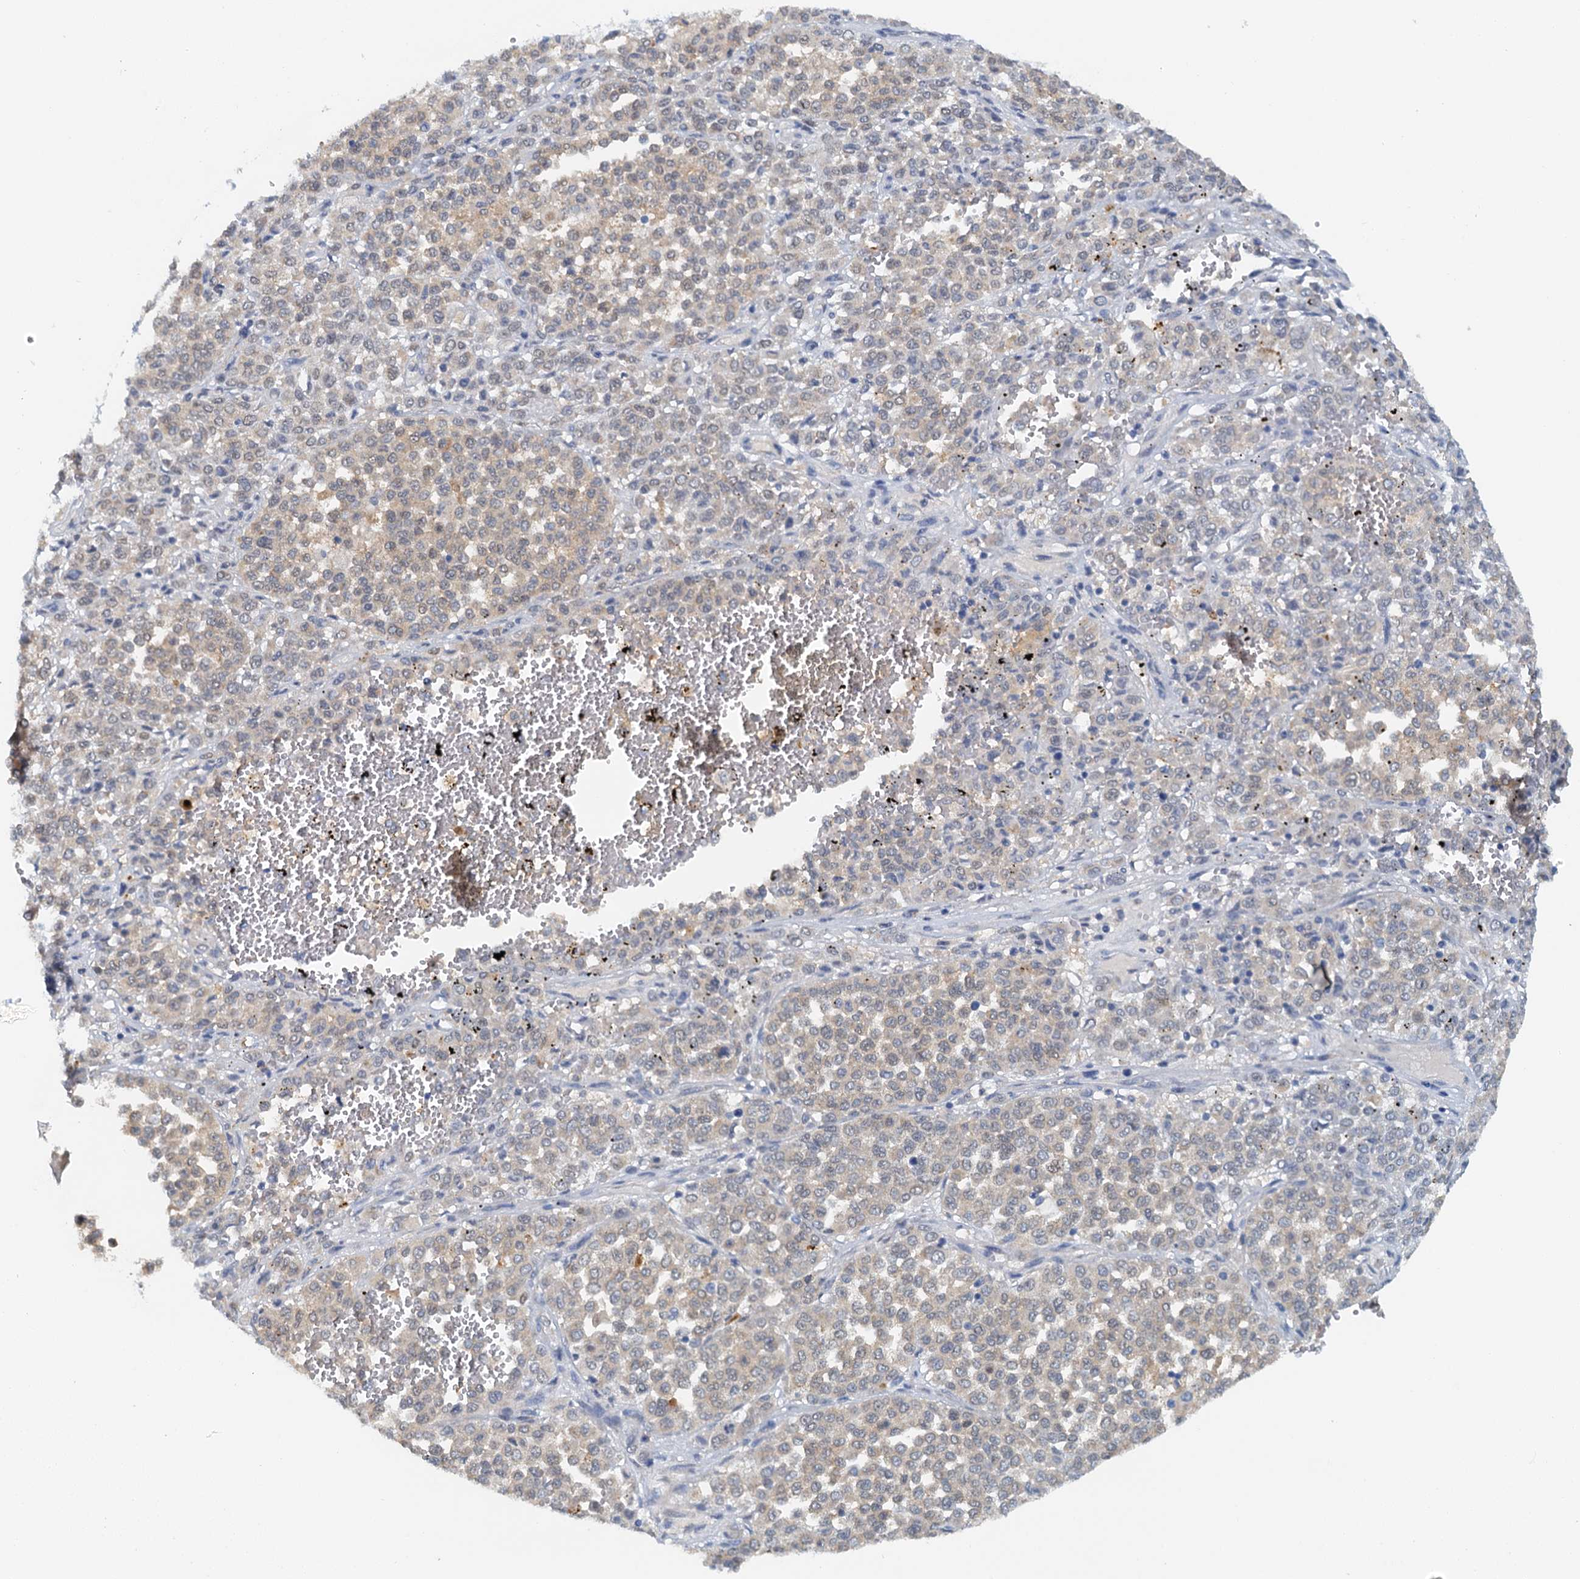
{"staining": {"intensity": "weak", "quantity": "<25%", "location": "cytoplasmic/membranous"}, "tissue": "melanoma", "cell_type": "Tumor cells", "image_type": "cancer", "snomed": [{"axis": "morphology", "description": "Malignant melanoma, Metastatic site"}, {"axis": "topography", "description": "Pancreas"}], "caption": "This is an IHC photomicrograph of human melanoma. There is no staining in tumor cells.", "gene": "DTD1", "patient": {"sex": "female", "age": 30}}